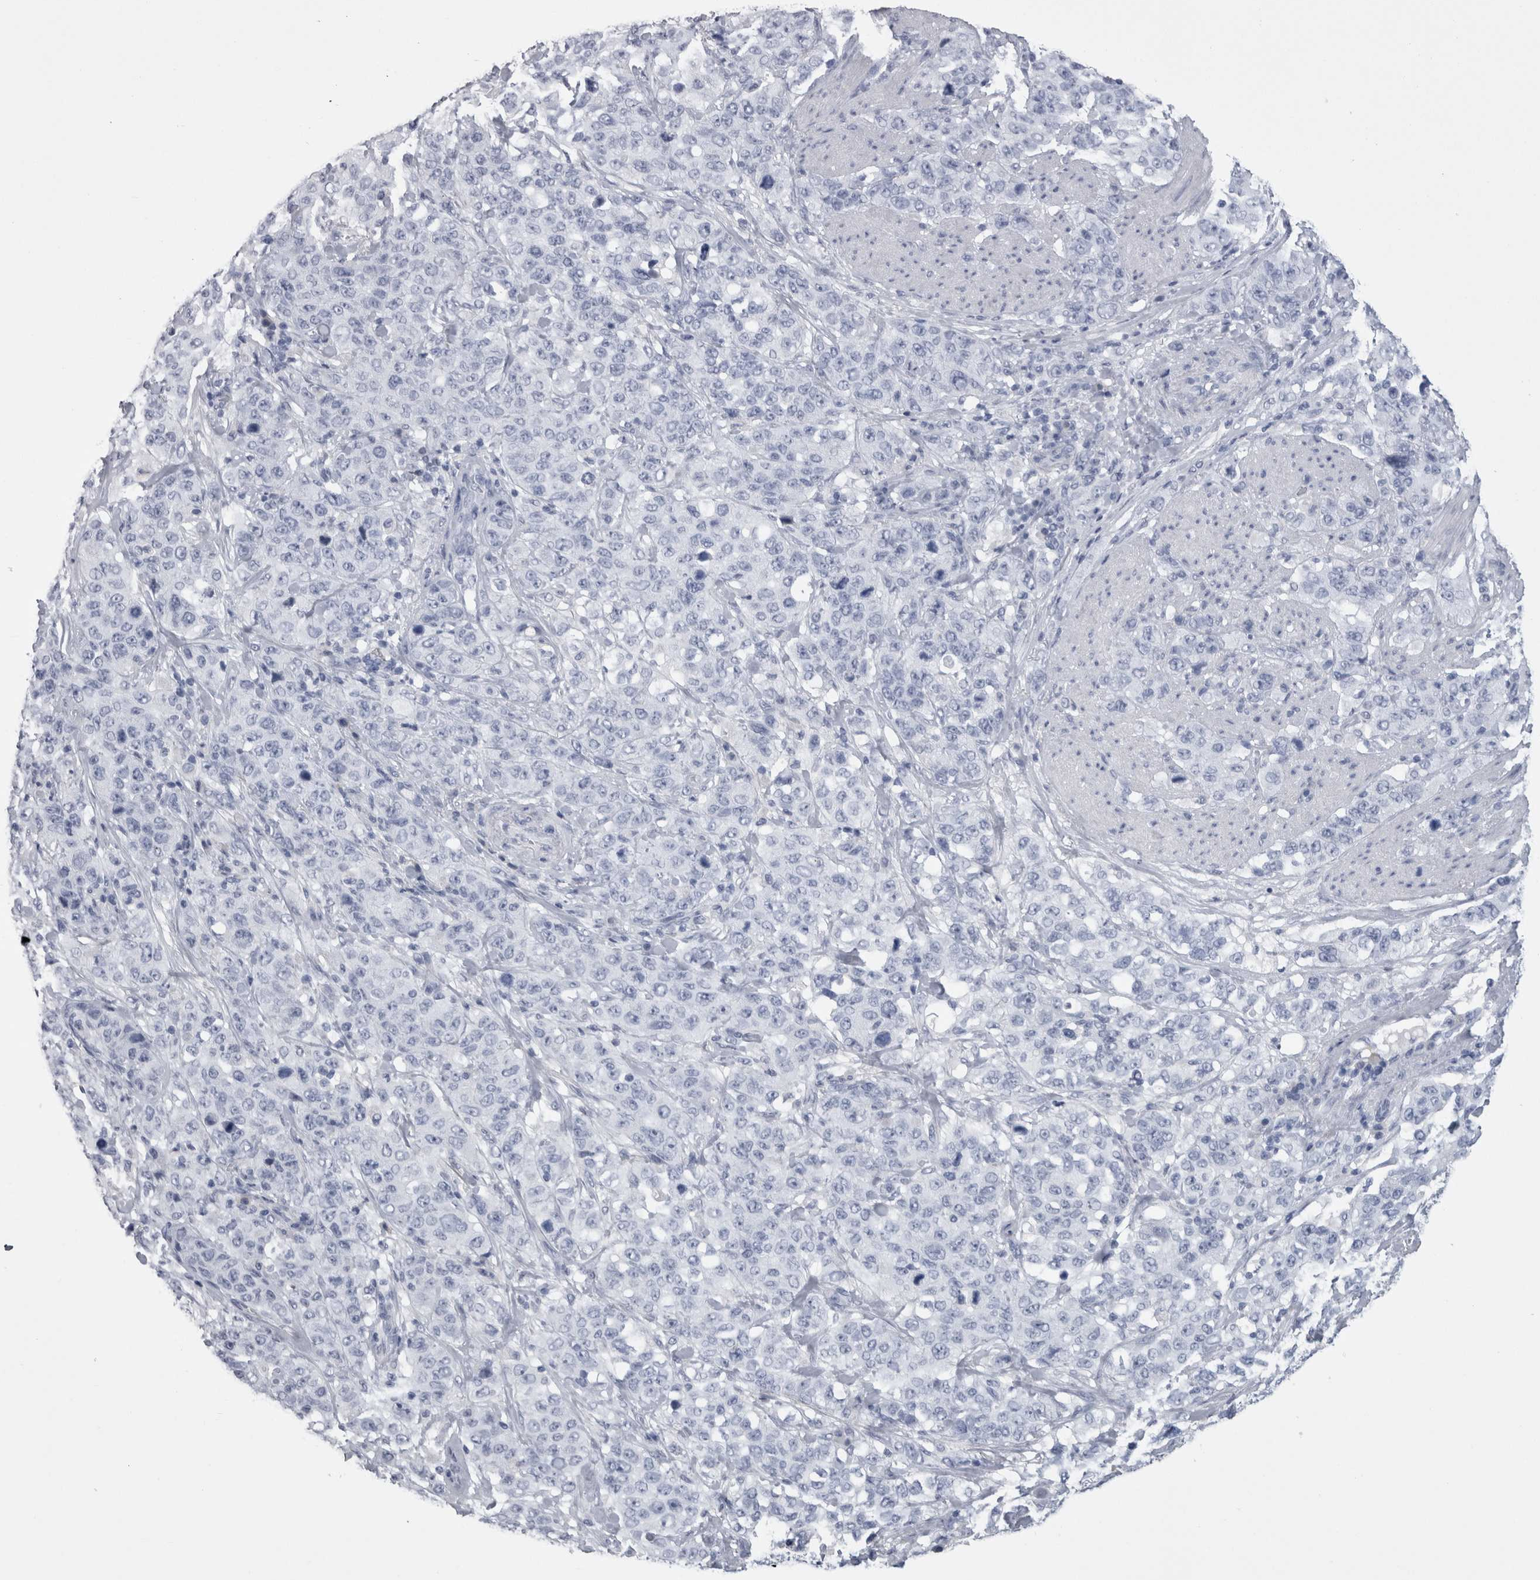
{"staining": {"intensity": "negative", "quantity": "none", "location": "none"}, "tissue": "stomach cancer", "cell_type": "Tumor cells", "image_type": "cancer", "snomed": [{"axis": "morphology", "description": "Adenocarcinoma, NOS"}, {"axis": "topography", "description": "Stomach"}], "caption": "A high-resolution image shows immunohistochemistry staining of stomach cancer, which displays no significant staining in tumor cells.", "gene": "PAX5", "patient": {"sex": "male", "age": 48}}